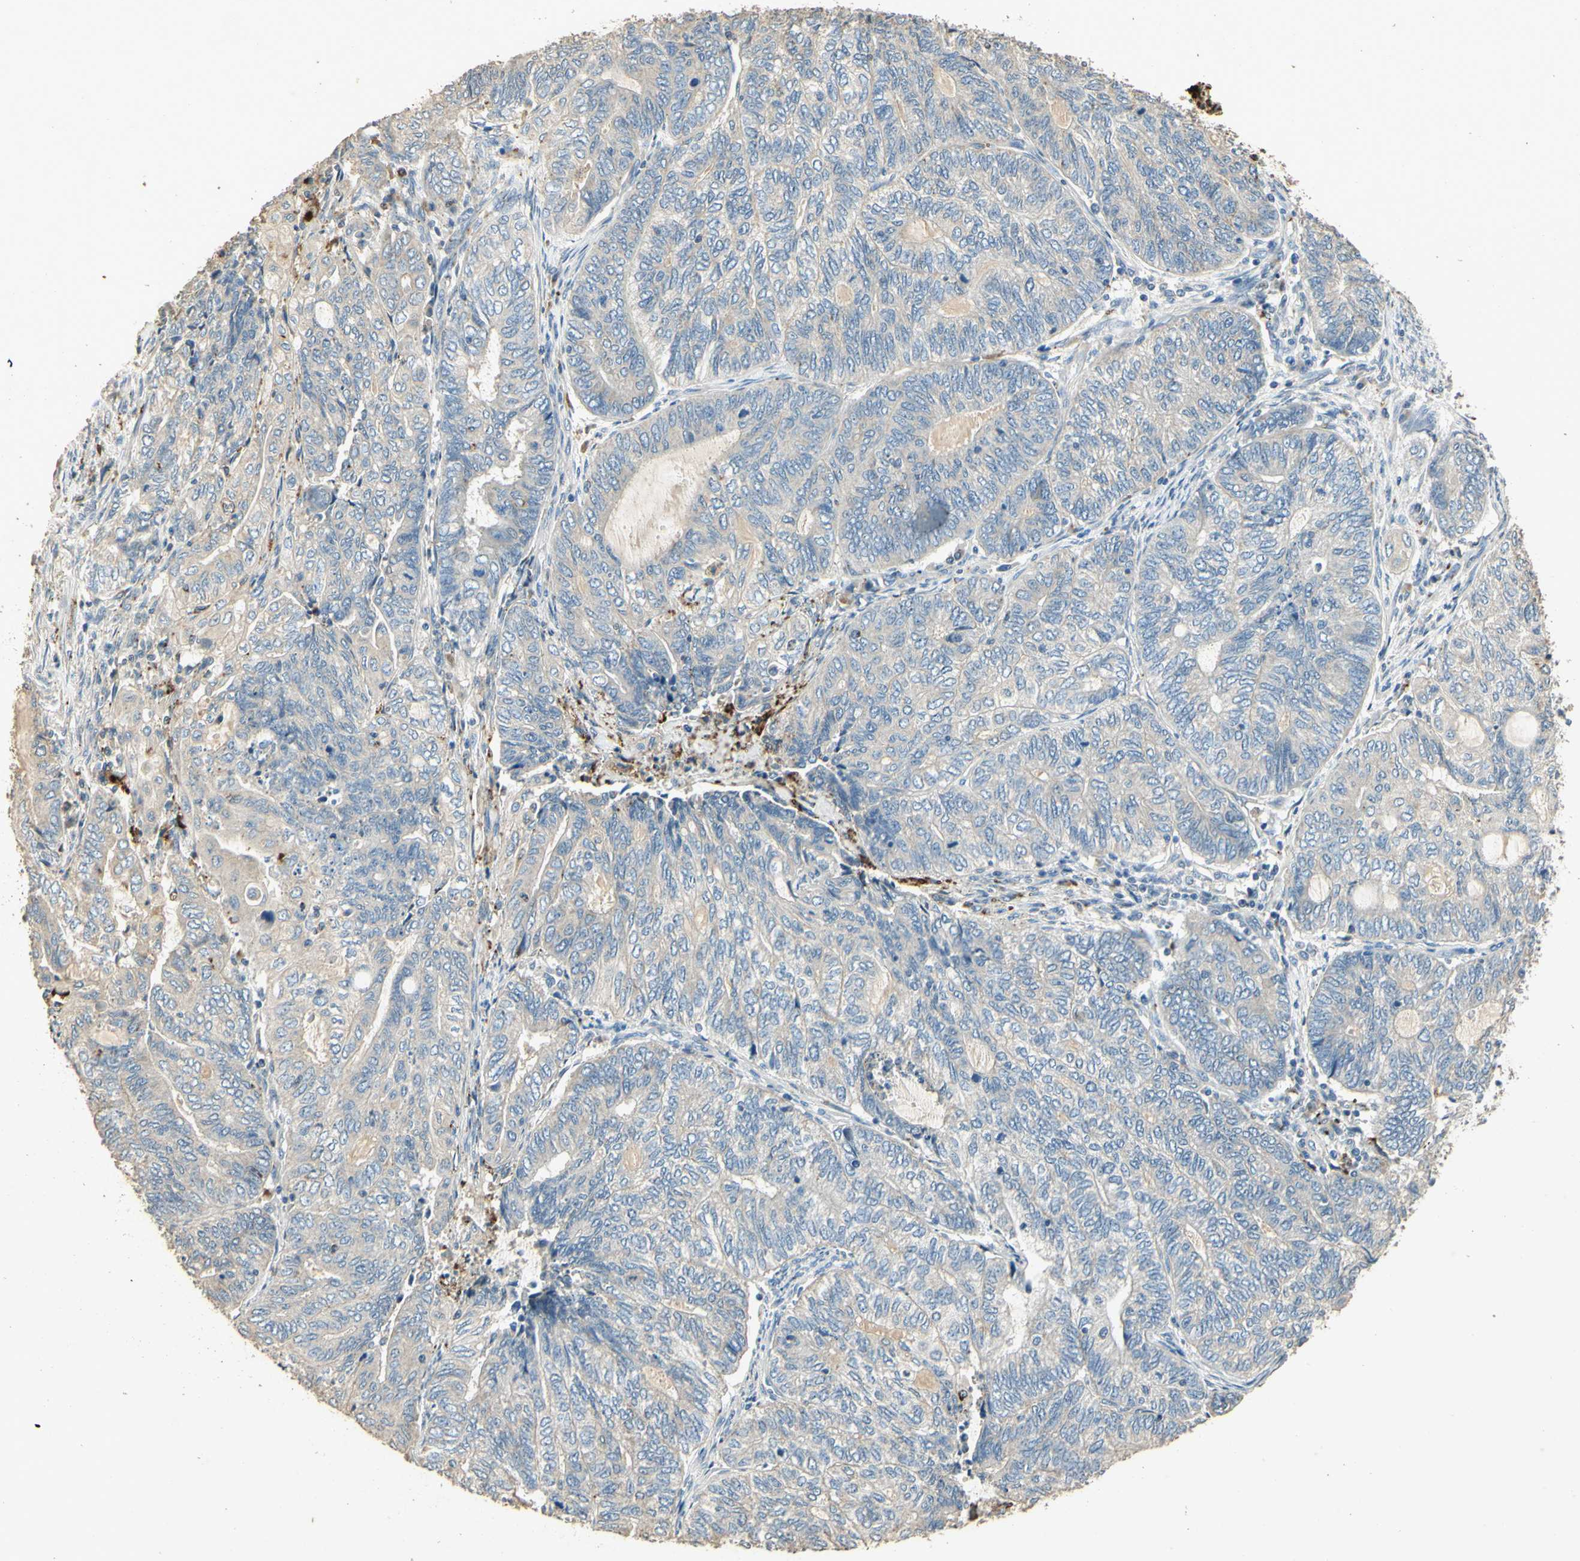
{"staining": {"intensity": "negative", "quantity": "none", "location": "none"}, "tissue": "endometrial cancer", "cell_type": "Tumor cells", "image_type": "cancer", "snomed": [{"axis": "morphology", "description": "Adenocarcinoma, NOS"}, {"axis": "topography", "description": "Uterus"}, {"axis": "topography", "description": "Endometrium"}], "caption": "IHC histopathology image of endometrial cancer (adenocarcinoma) stained for a protein (brown), which displays no staining in tumor cells.", "gene": "ARHGEF17", "patient": {"sex": "female", "age": 70}}